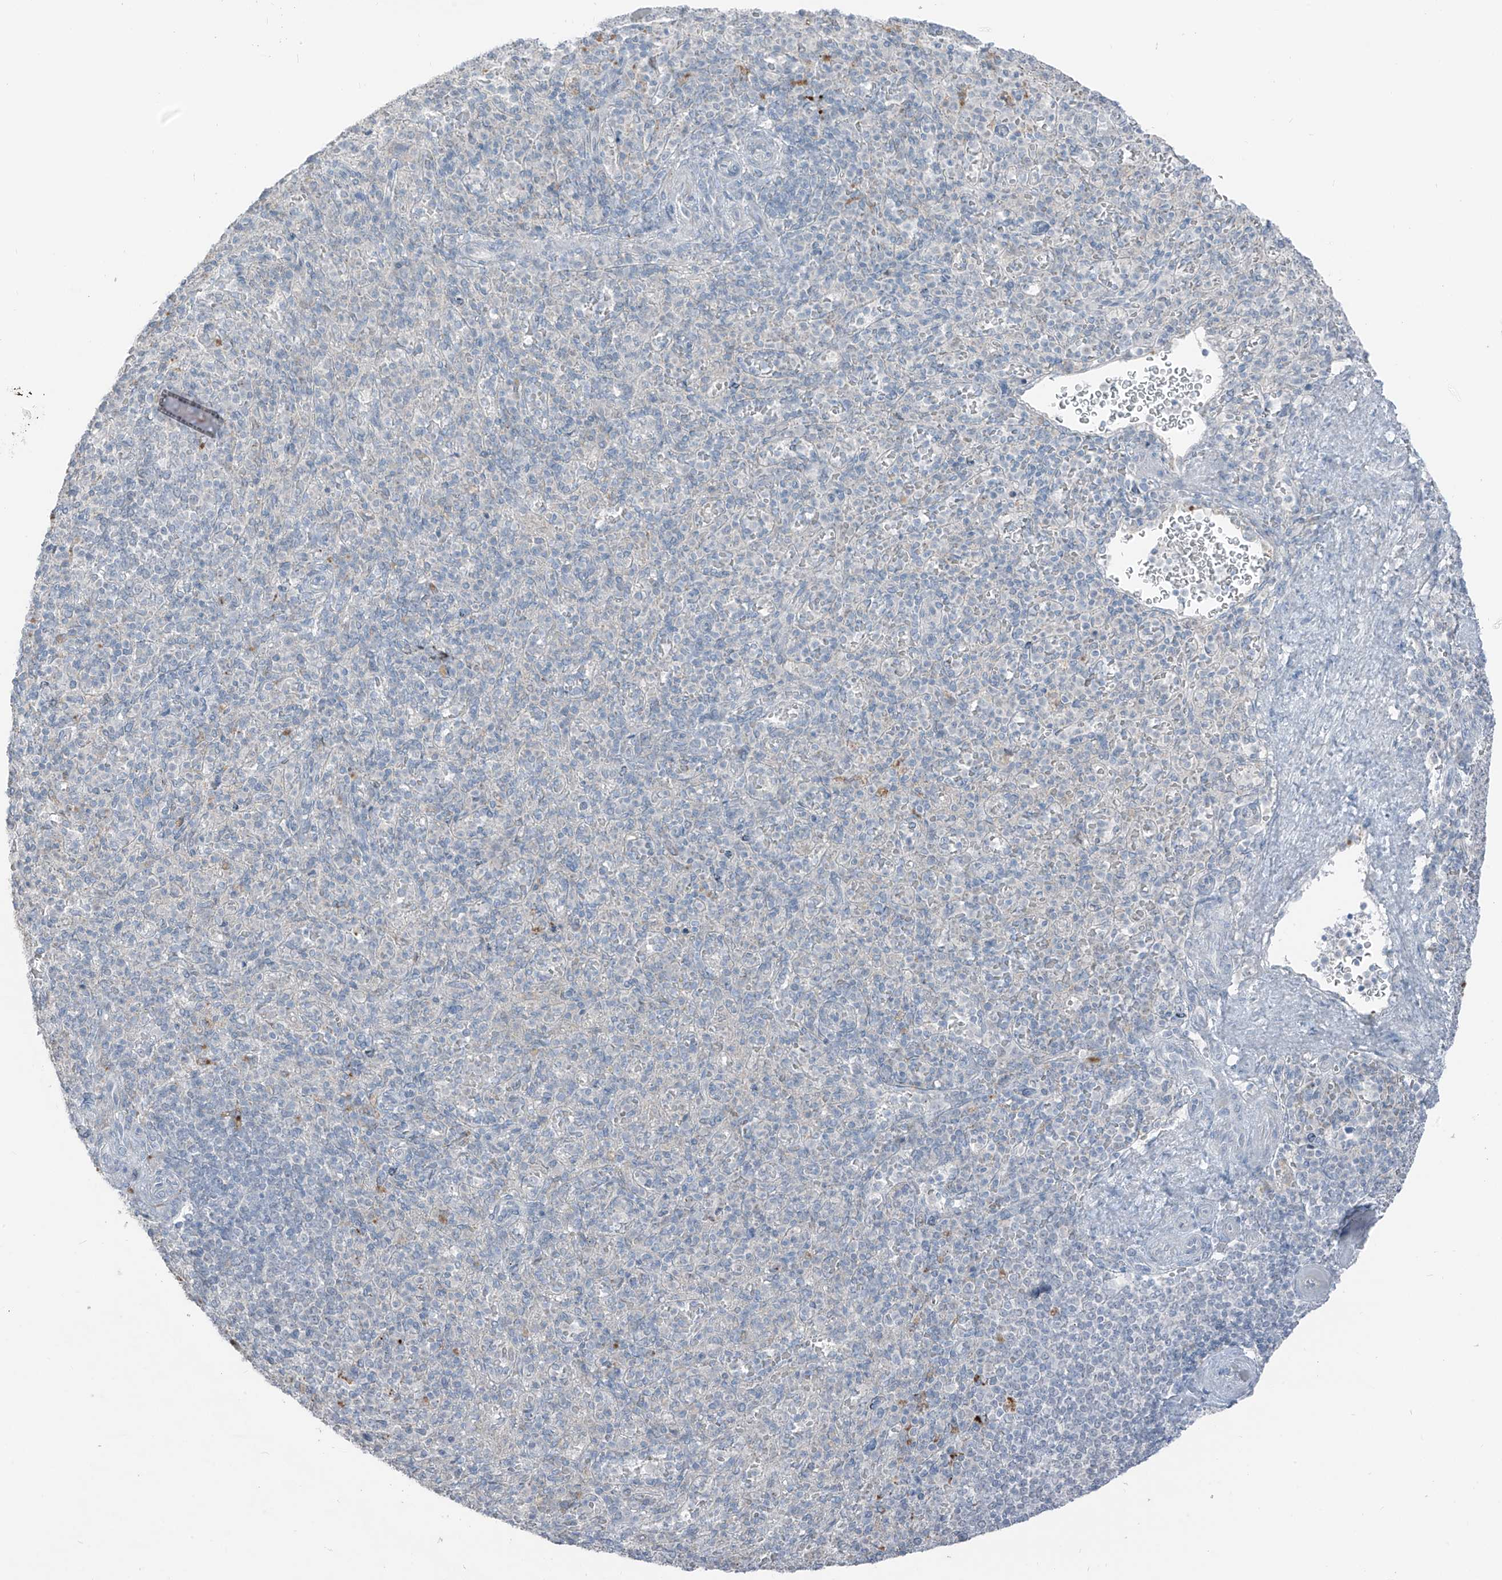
{"staining": {"intensity": "negative", "quantity": "none", "location": "none"}, "tissue": "spleen", "cell_type": "Cells in red pulp", "image_type": "normal", "snomed": [{"axis": "morphology", "description": "Normal tissue, NOS"}, {"axis": "topography", "description": "Spleen"}], "caption": "High power microscopy micrograph of an immunohistochemistry (IHC) micrograph of benign spleen, revealing no significant expression in cells in red pulp.", "gene": "PRDM6", "patient": {"sex": "female", "age": 74}}